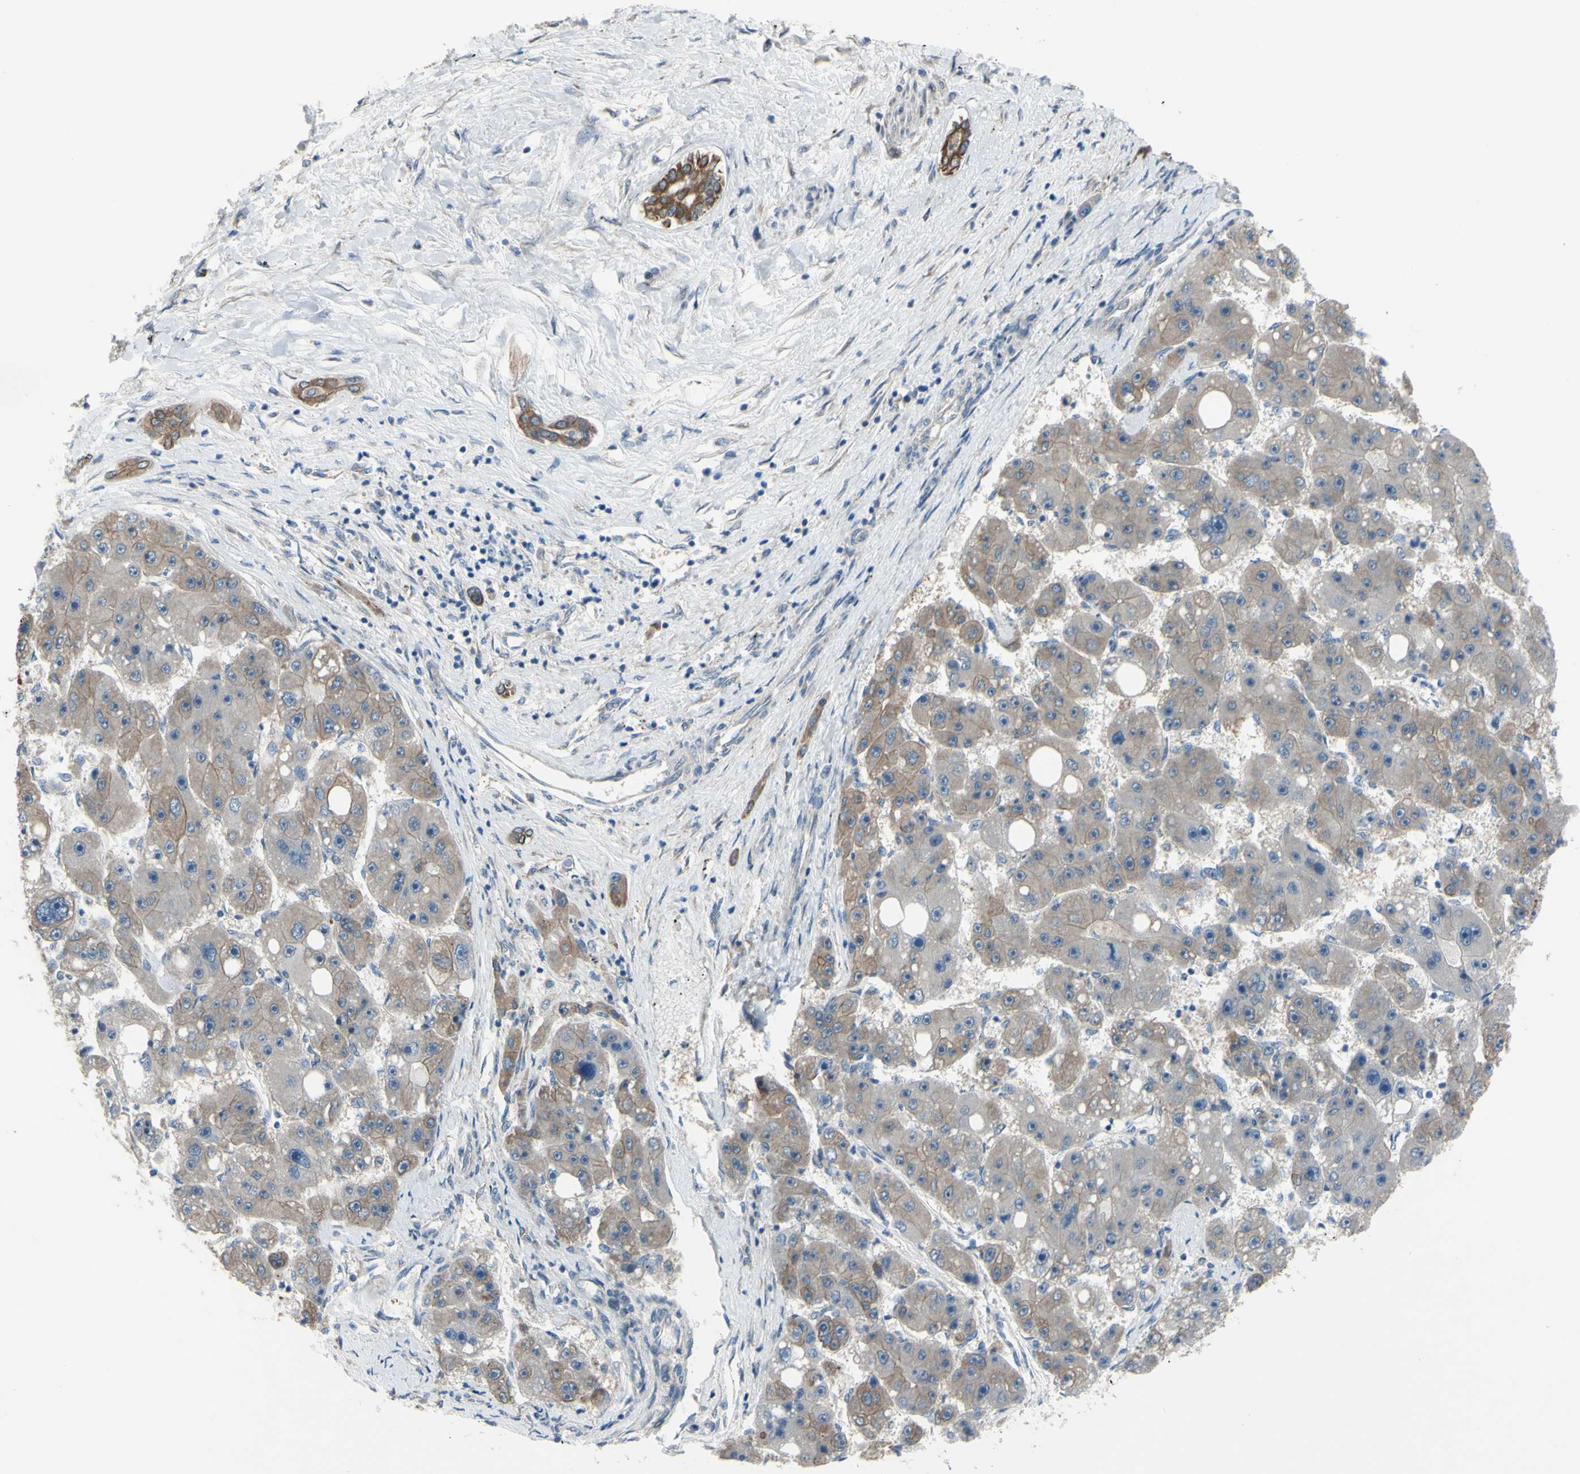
{"staining": {"intensity": "moderate", "quantity": "25%-75%", "location": "cytoplasmic/membranous"}, "tissue": "liver cancer", "cell_type": "Tumor cells", "image_type": "cancer", "snomed": [{"axis": "morphology", "description": "Carcinoma, Hepatocellular, NOS"}, {"axis": "topography", "description": "Liver"}], "caption": "DAB immunohistochemical staining of human liver cancer displays moderate cytoplasmic/membranous protein expression in about 25%-75% of tumor cells.", "gene": "GRAMD2B", "patient": {"sex": "female", "age": 61}}